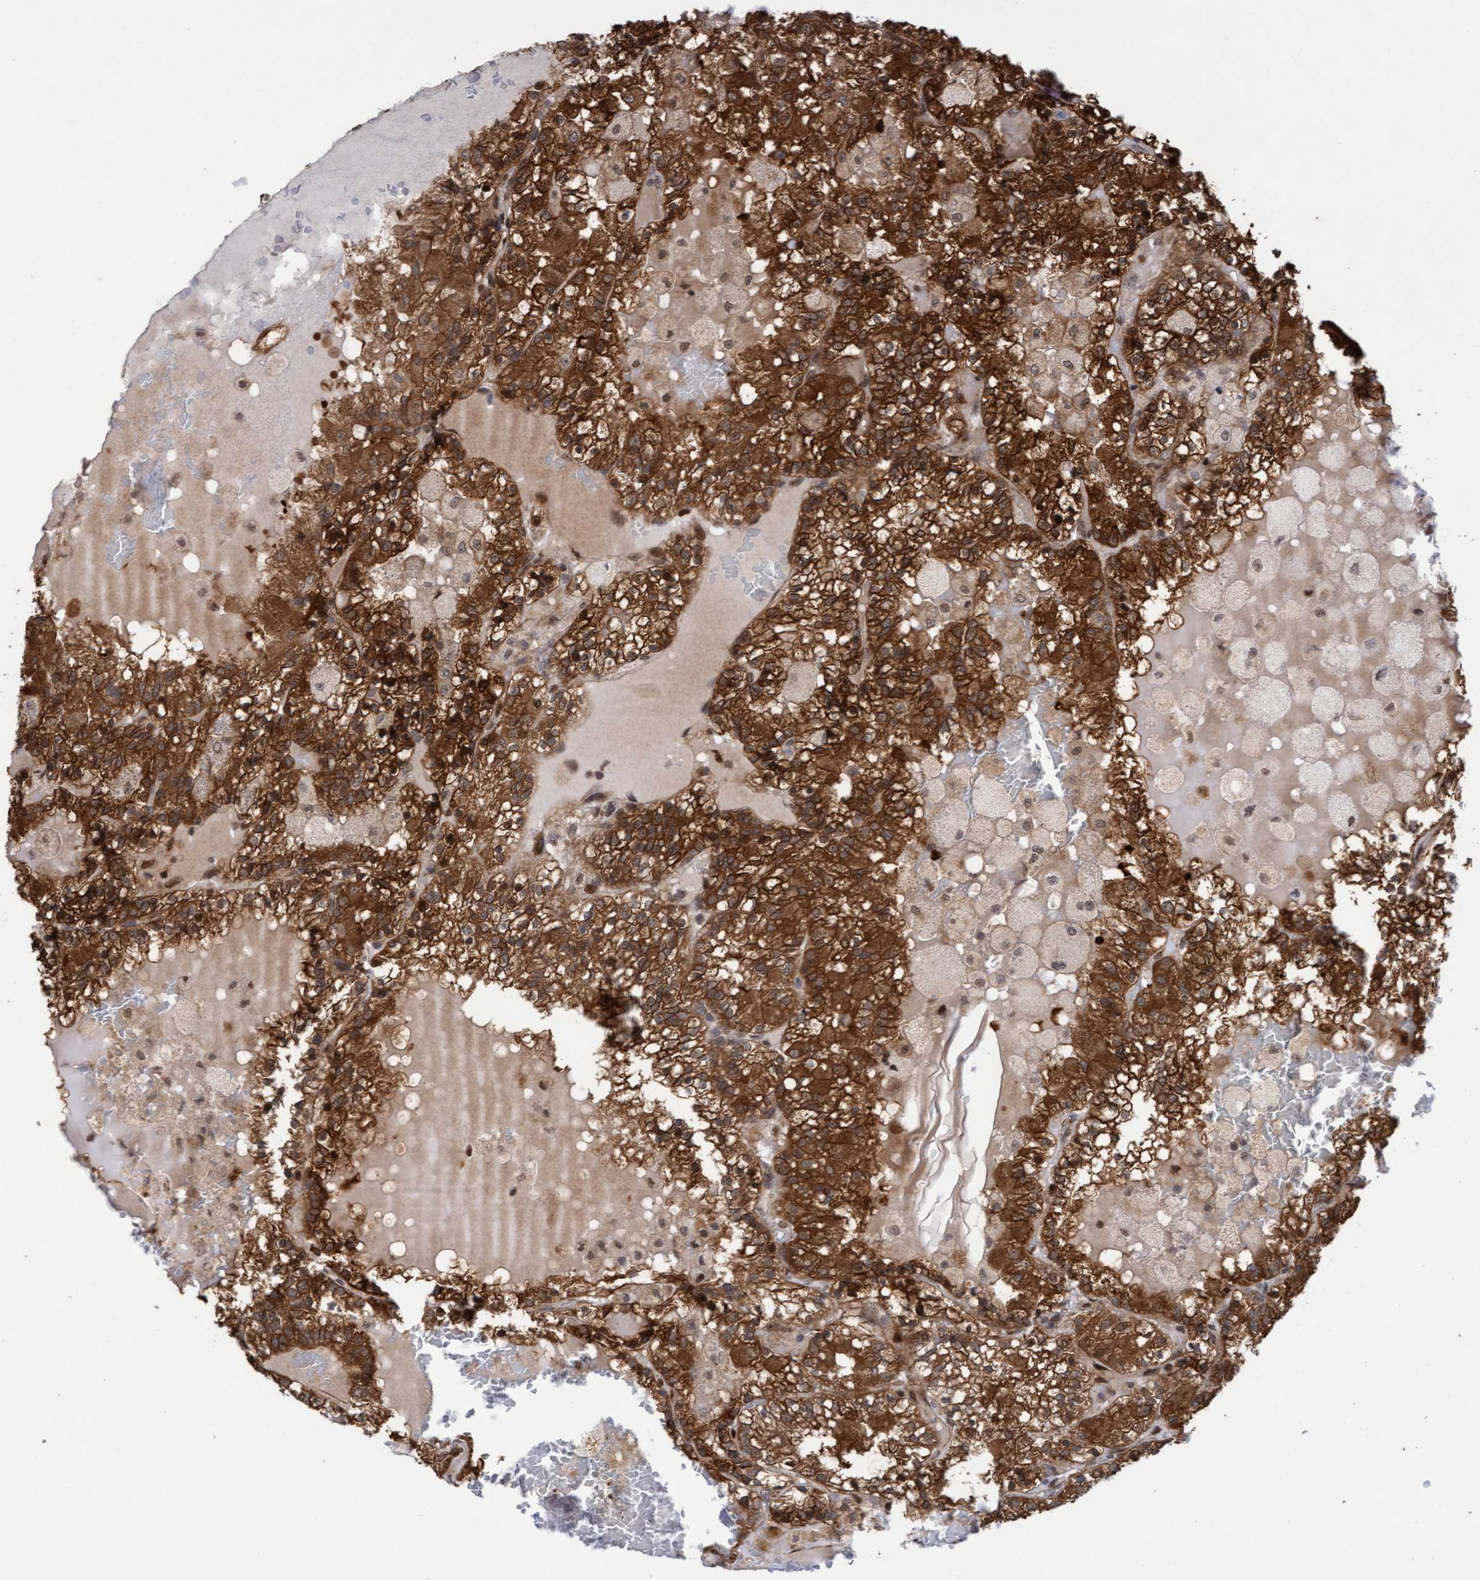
{"staining": {"intensity": "strong", "quantity": ">75%", "location": "cytoplasmic/membranous"}, "tissue": "renal cancer", "cell_type": "Tumor cells", "image_type": "cancer", "snomed": [{"axis": "morphology", "description": "Adenocarcinoma, NOS"}, {"axis": "topography", "description": "Kidney"}], "caption": "Renal cancer (adenocarcinoma) was stained to show a protein in brown. There is high levels of strong cytoplasmic/membranous staining in about >75% of tumor cells.", "gene": "ITFG1", "patient": {"sex": "female", "age": 56}}